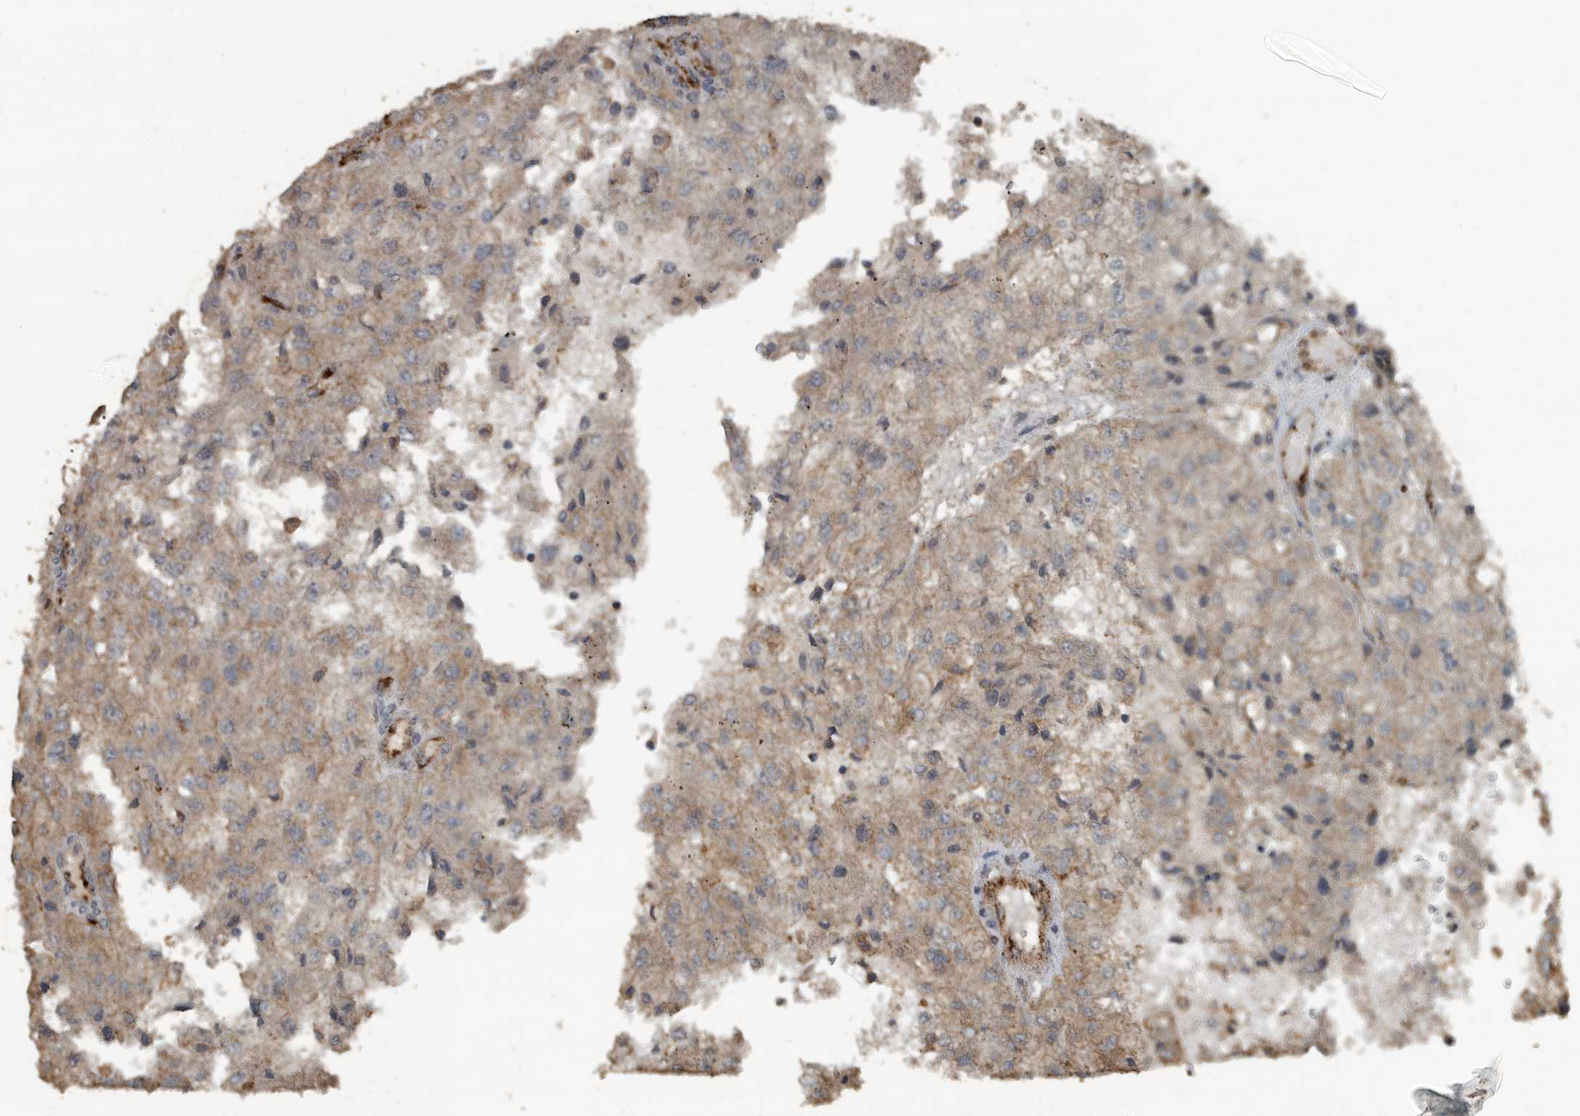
{"staining": {"intensity": "weak", "quantity": ">75%", "location": "cytoplasmic/membranous"}, "tissue": "renal cancer", "cell_type": "Tumor cells", "image_type": "cancer", "snomed": [{"axis": "morphology", "description": "Adenocarcinoma, NOS"}, {"axis": "topography", "description": "Kidney"}], "caption": "Renal adenocarcinoma stained with immunohistochemistry (IHC) shows weak cytoplasmic/membranous positivity in about >75% of tumor cells. (DAB (3,3'-diaminobenzidine) IHC with brightfield microscopy, high magnification).", "gene": "IL15RA", "patient": {"sex": "female", "age": 54}}